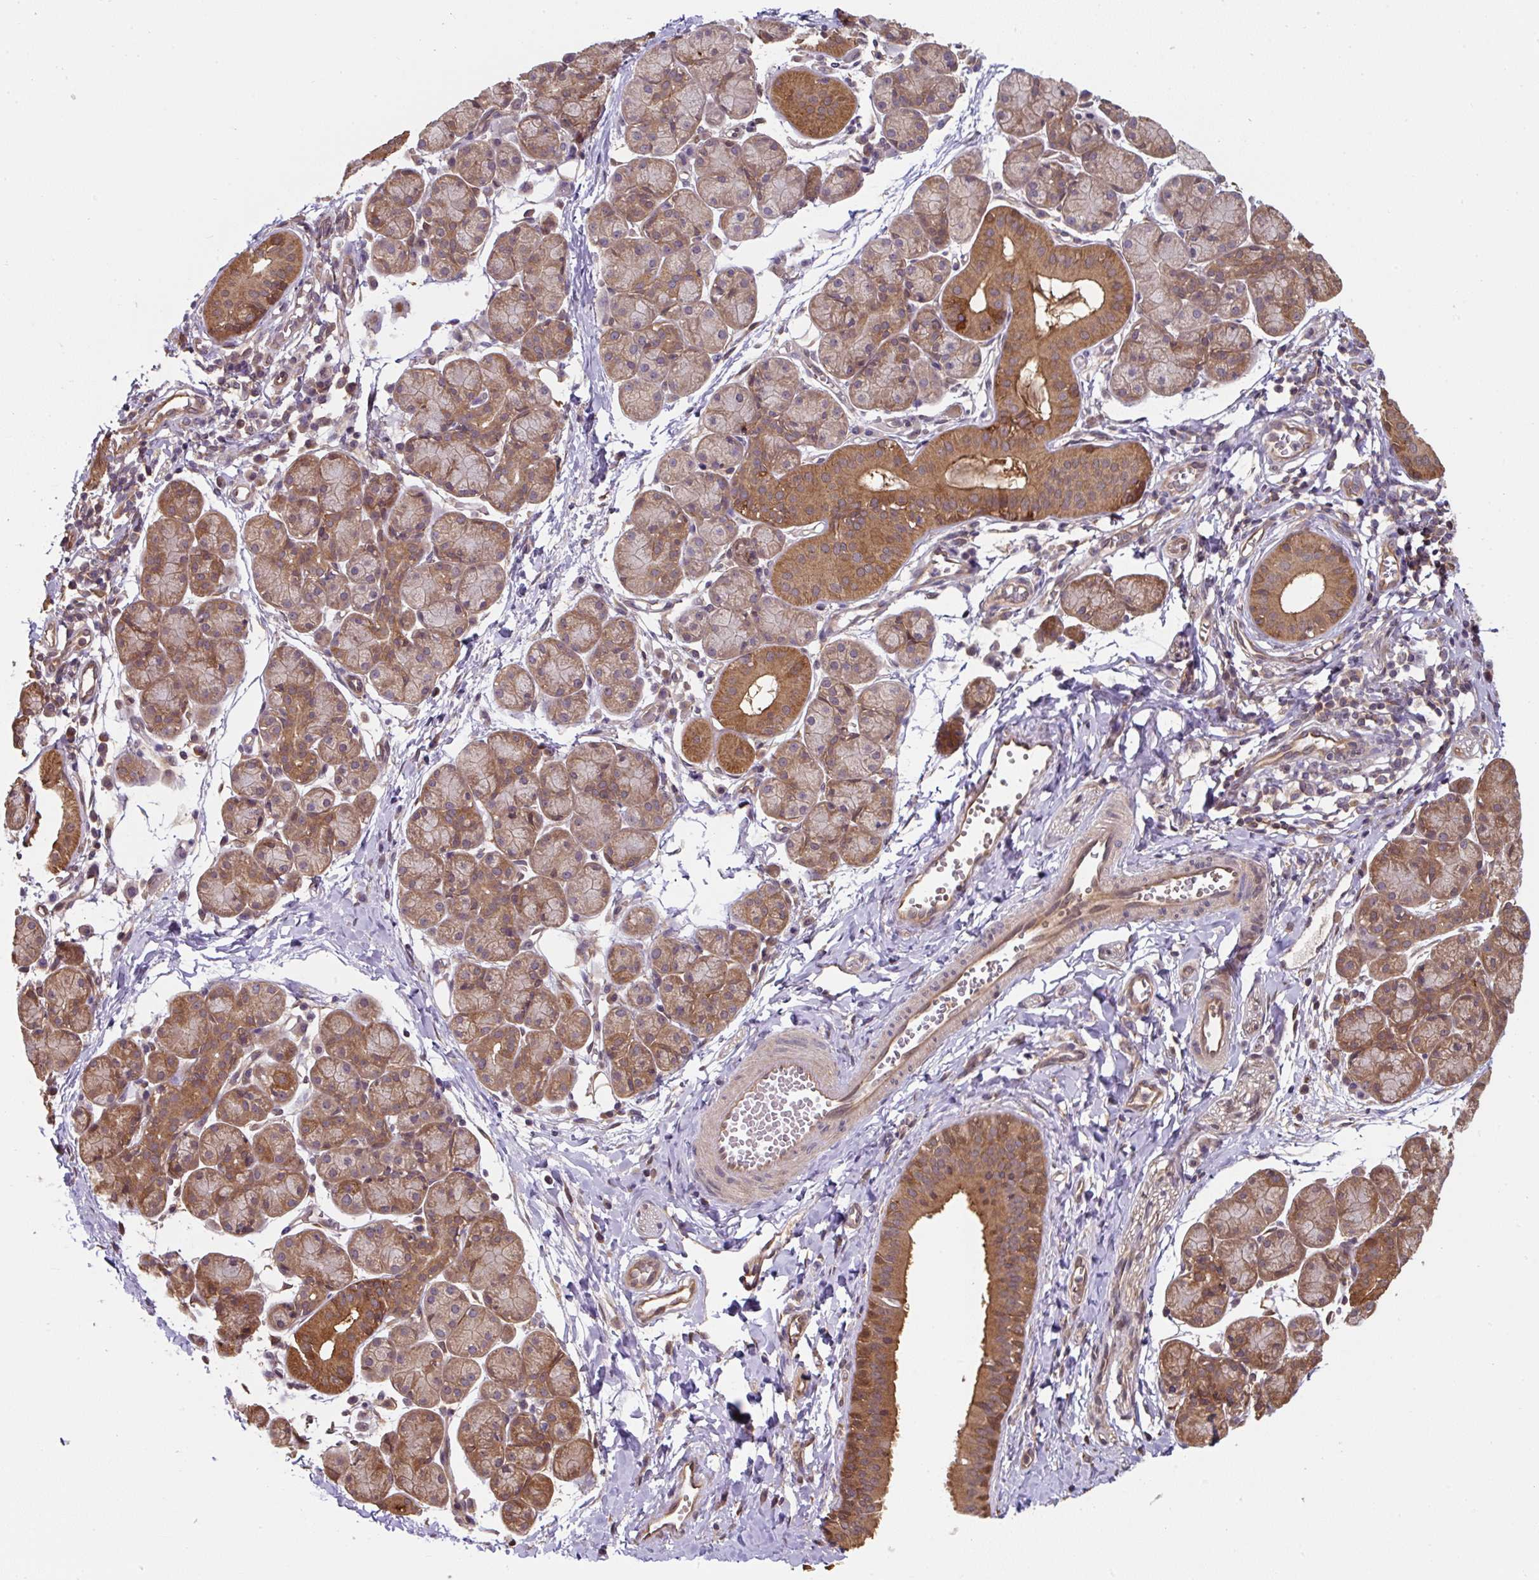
{"staining": {"intensity": "moderate", "quantity": "25%-75%", "location": "cytoplasmic/membranous,nuclear"}, "tissue": "salivary gland", "cell_type": "Glandular cells", "image_type": "normal", "snomed": [{"axis": "morphology", "description": "Normal tissue, NOS"}, {"axis": "morphology", "description": "Inflammation, NOS"}, {"axis": "topography", "description": "Lymph node"}, {"axis": "topography", "description": "Salivary gland"}], "caption": "Immunohistochemistry image of unremarkable salivary gland: salivary gland stained using immunohistochemistry demonstrates medium levels of moderate protein expression localized specifically in the cytoplasmic/membranous,nuclear of glandular cells, appearing as a cytoplasmic/membranous,nuclear brown color.", "gene": "ST13", "patient": {"sex": "male", "age": 3}}